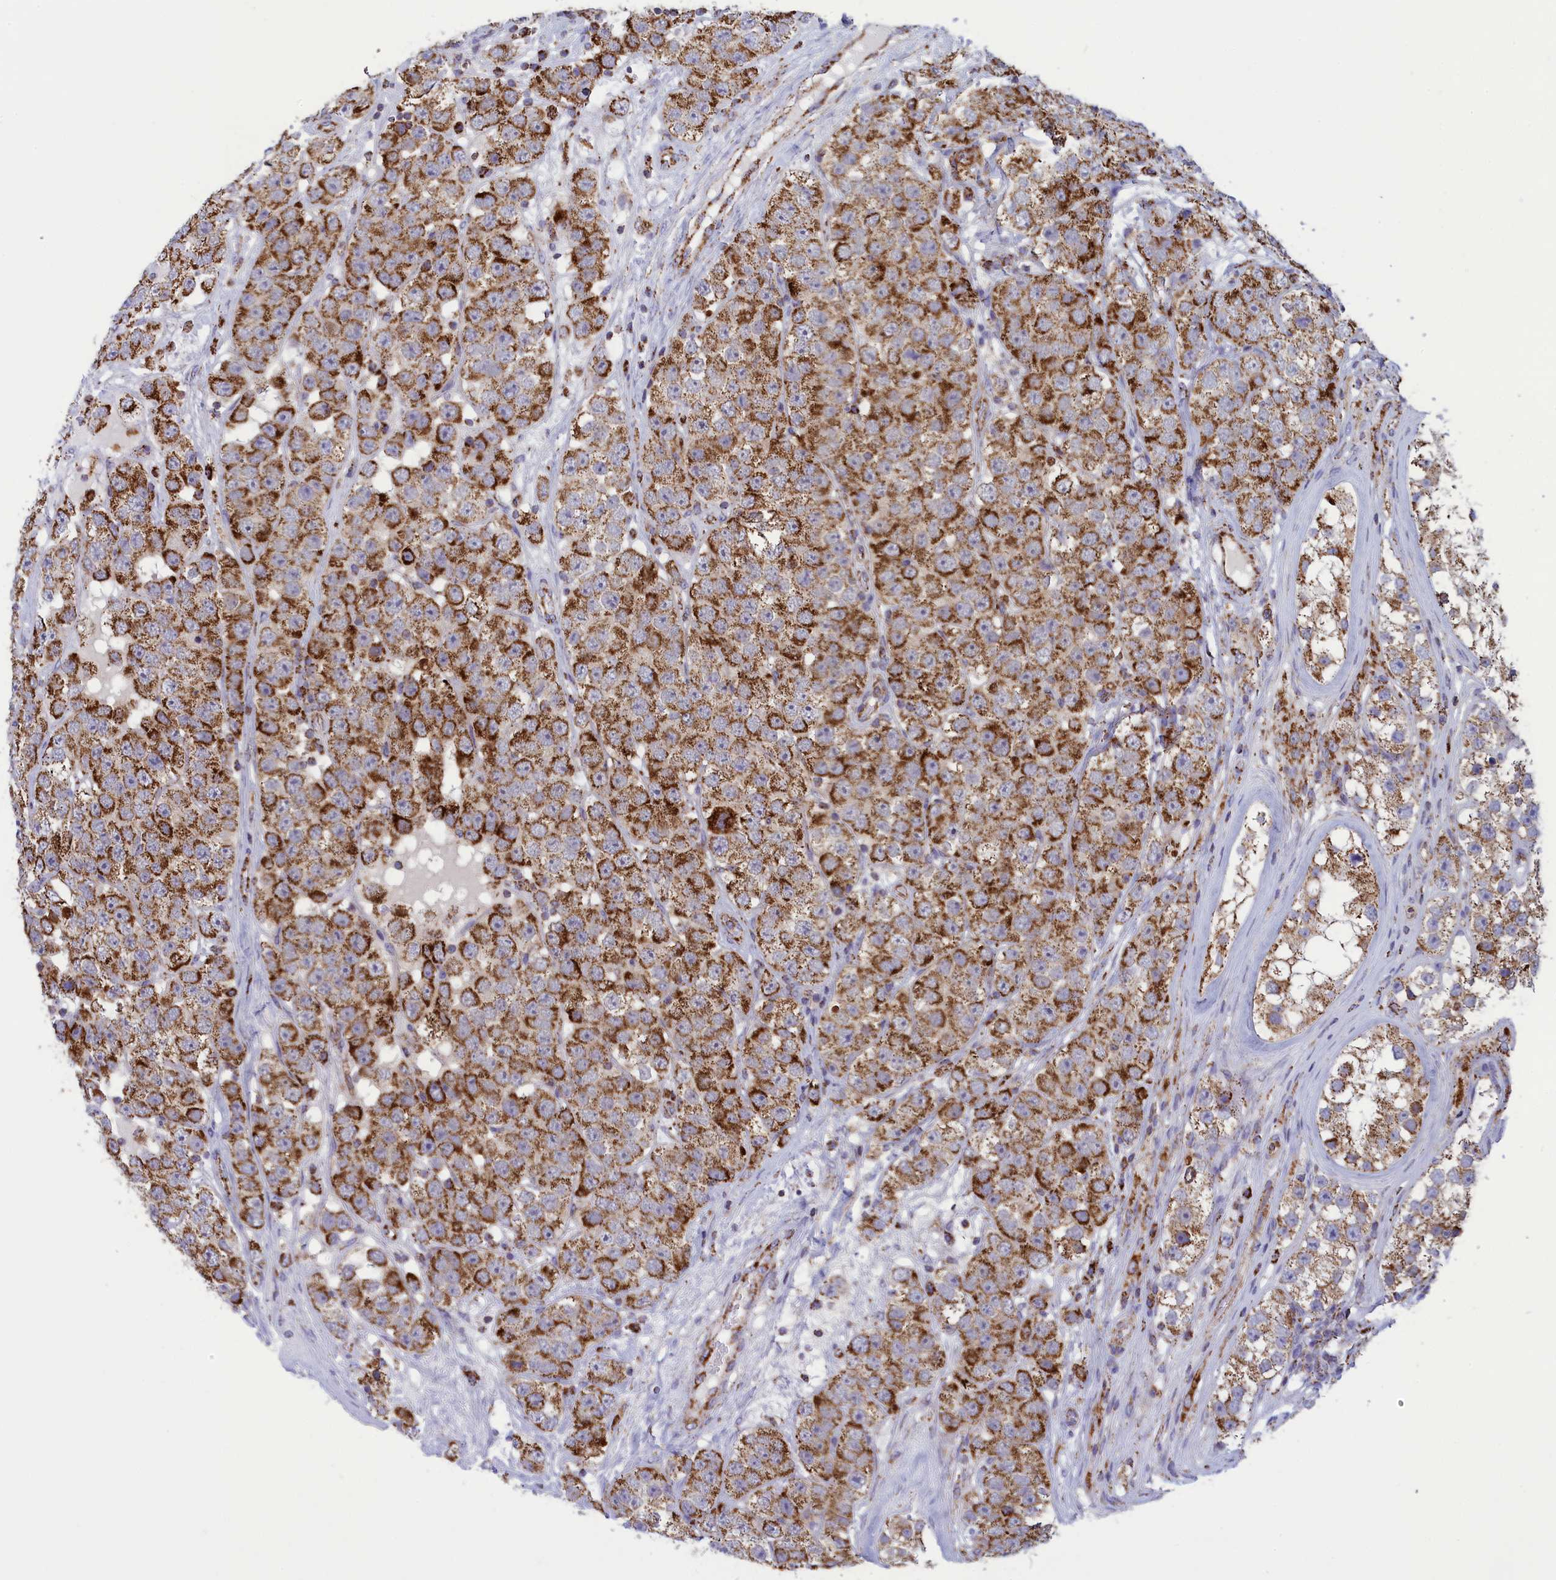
{"staining": {"intensity": "strong", "quantity": ">75%", "location": "cytoplasmic/membranous"}, "tissue": "testis cancer", "cell_type": "Tumor cells", "image_type": "cancer", "snomed": [{"axis": "morphology", "description": "Seminoma, NOS"}, {"axis": "topography", "description": "Testis"}], "caption": "Brown immunohistochemical staining in seminoma (testis) displays strong cytoplasmic/membranous staining in about >75% of tumor cells.", "gene": "ISOC2", "patient": {"sex": "male", "age": 28}}